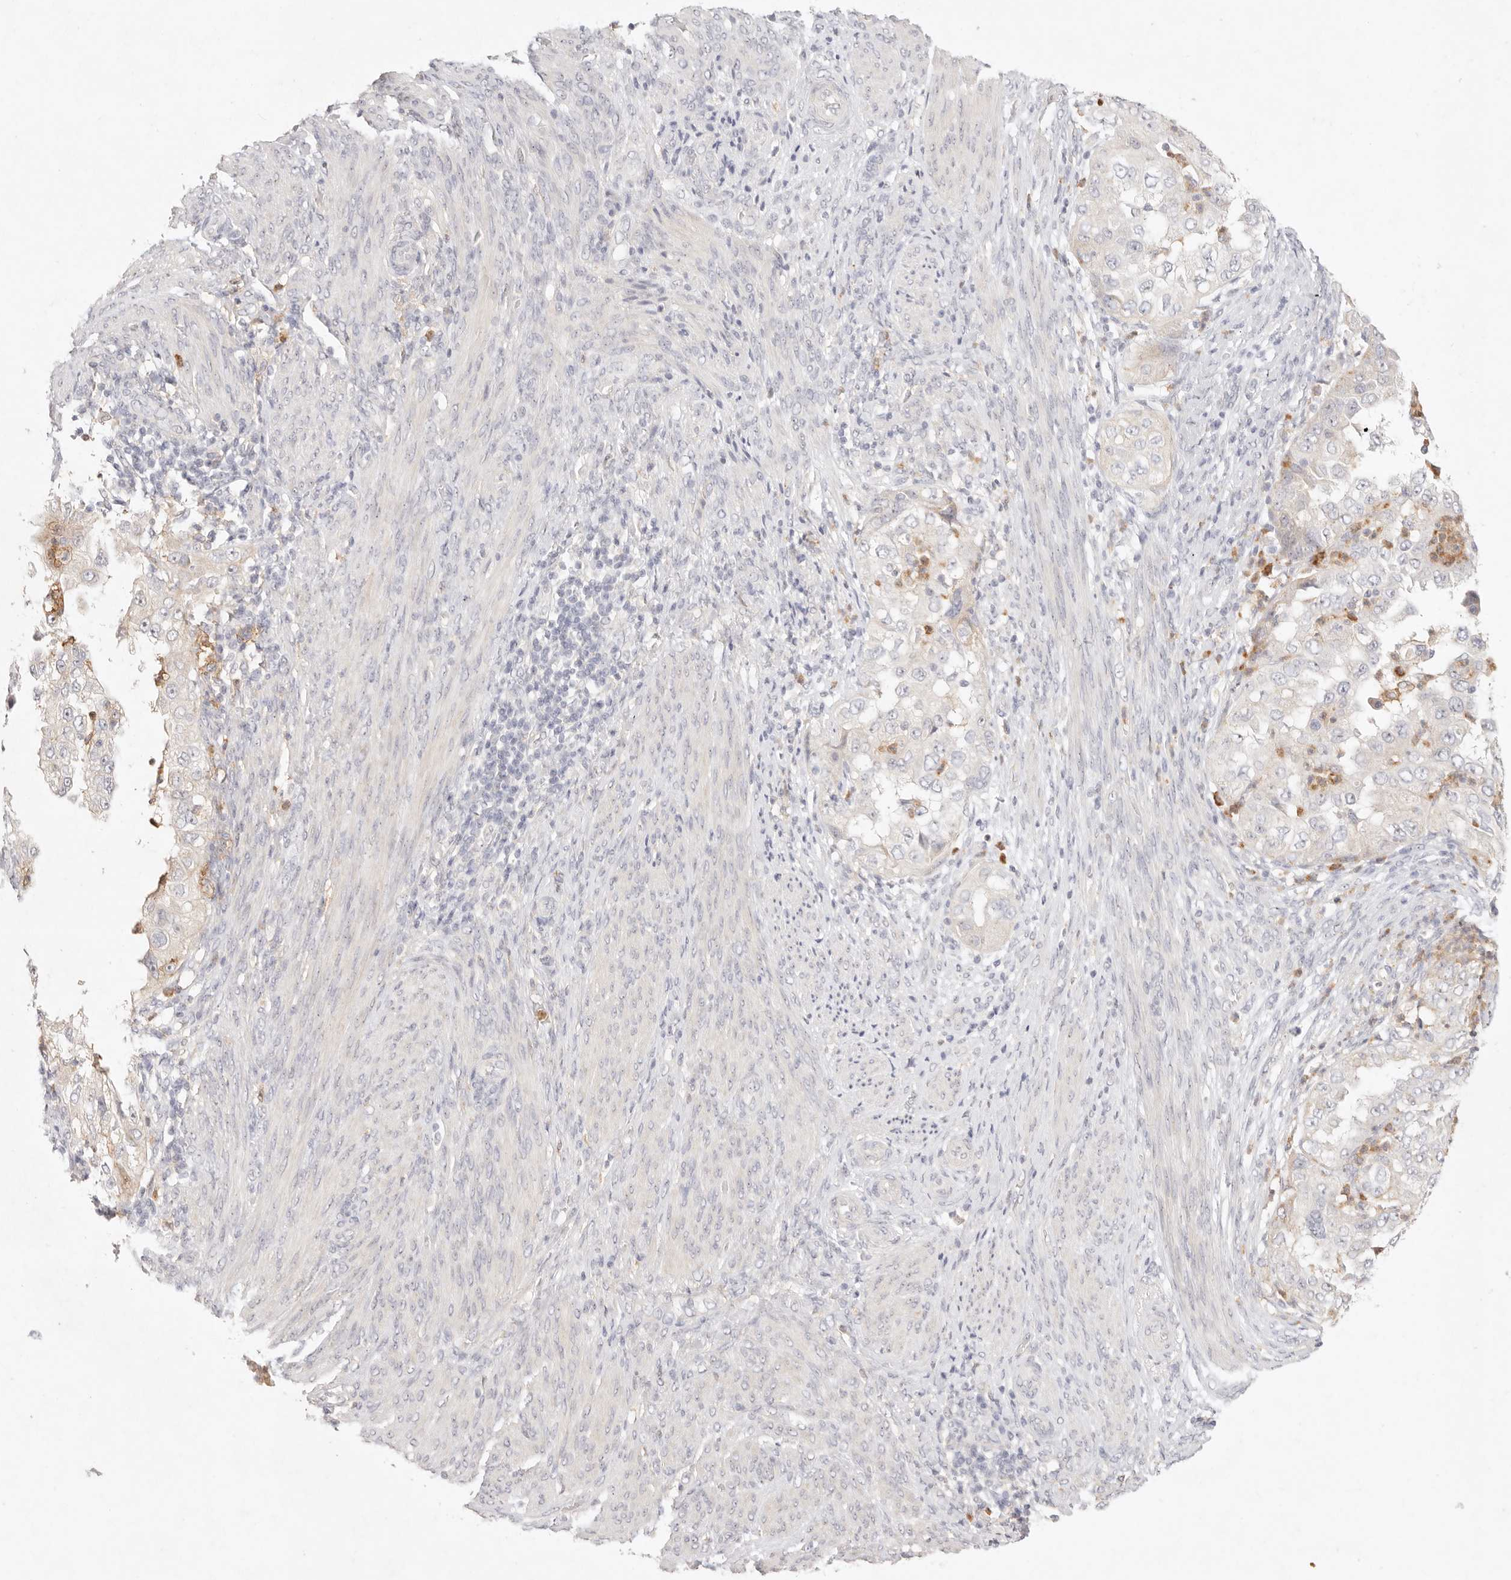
{"staining": {"intensity": "negative", "quantity": "none", "location": "none"}, "tissue": "endometrial cancer", "cell_type": "Tumor cells", "image_type": "cancer", "snomed": [{"axis": "morphology", "description": "Adenocarcinoma, NOS"}, {"axis": "topography", "description": "Endometrium"}], "caption": "This image is of endometrial adenocarcinoma stained with IHC to label a protein in brown with the nuclei are counter-stained blue. There is no expression in tumor cells. (DAB immunohistochemistry with hematoxylin counter stain).", "gene": "GPR84", "patient": {"sex": "female", "age": 85}}